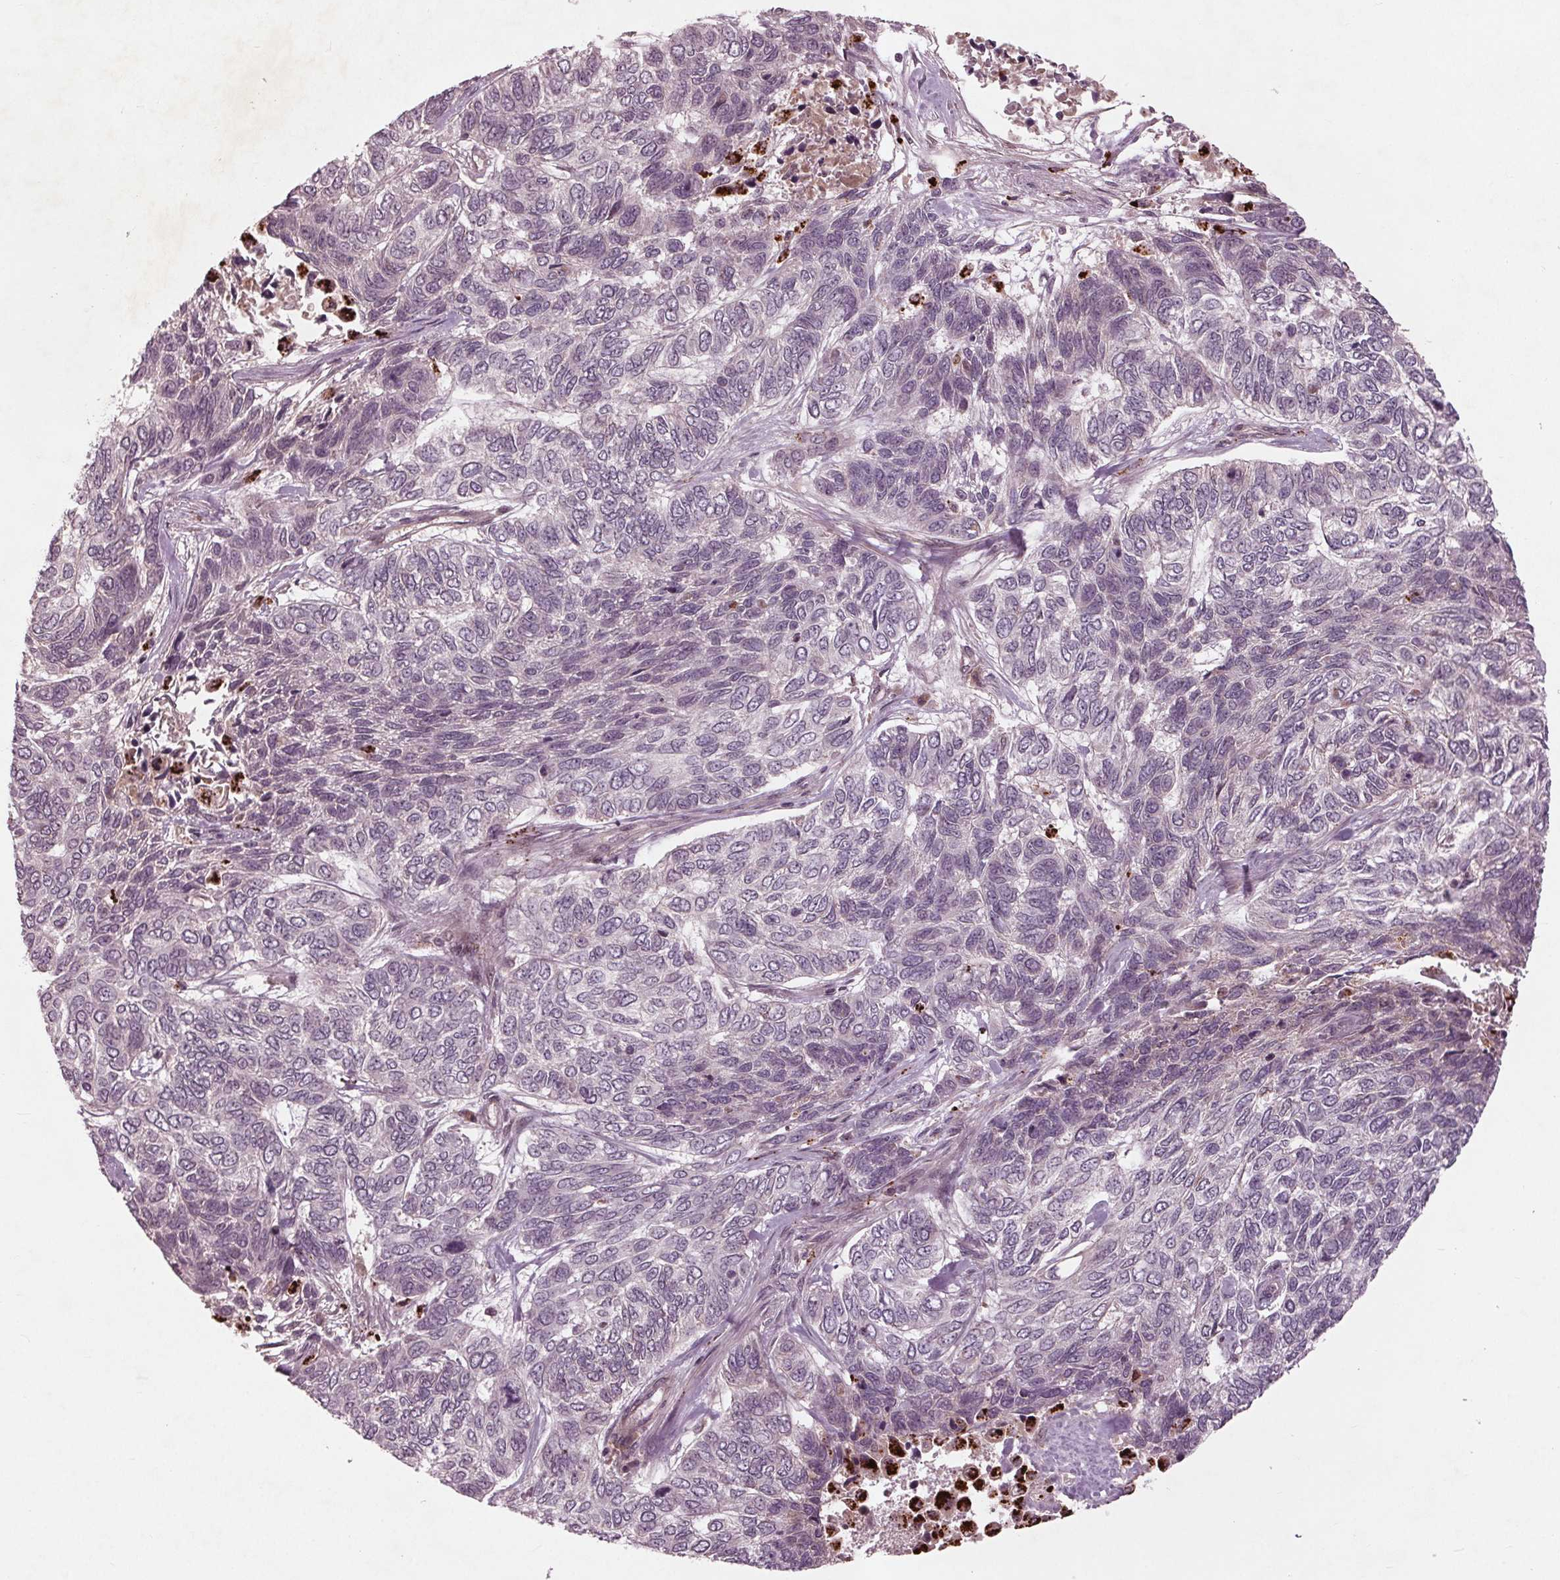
{"staining": {"intensity": "negative", "quantity": "none", "location": "none"}, "tissue": "skin cancer", "cell_type": "Tumor cells", "image_type": "cancer", "snomed": [{"axis": "morphology", "description": "Basal cell carcinoma"}, {"axis": "topography", "description": "Skin"}], "caption": "IHC micrograph of basal cell carcinoma (skin) stained for a protein (brown), which displays no staining in tumor cells.", "gene": "CDKL4", "patient": {"sex": "female", "age": 65}}